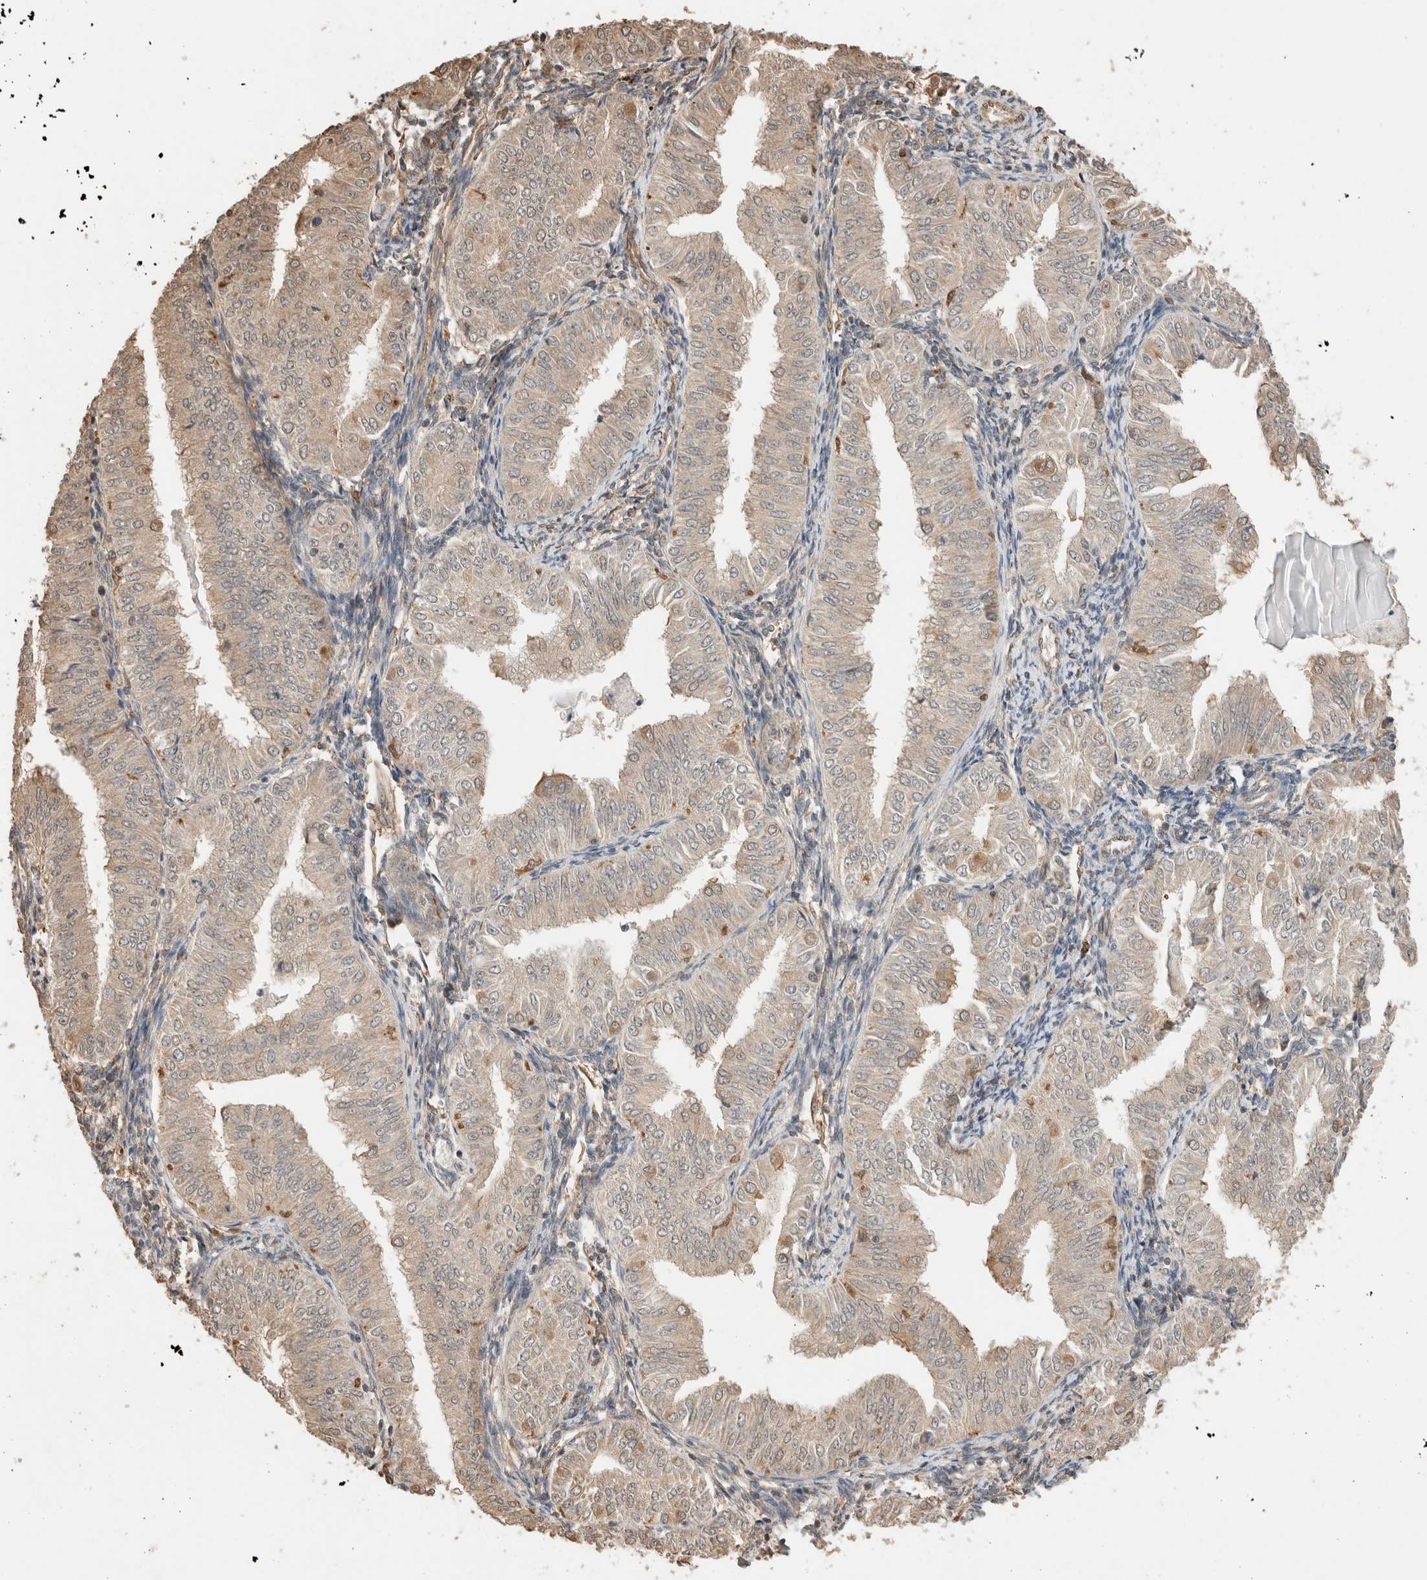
{"staining": {"intensity": "weak", "quantity": "25%-75%", "location": "cytoplasmic/membranous"}, "tissue": "endometrial cancer", "cell_type": "Tumor cells", "image_type": "cancer", "snomed": [{"axis": "morphology", "description": "Normal tissue, NOS"}, {"axis": "morphology", "description": "Adenocarcinoma, NOS"}, {"axis": "topography", "description": "Endometrium"}], "caption": "Immunohistochemistry (IHC) of endometrial adenocarcinoma shows low levels of weak cytoplasmic/membranous staining in approximately 25%-75% of tumor cells.", "gene": "YWHAH", "patient": {"sex": "female", "age": 53}}